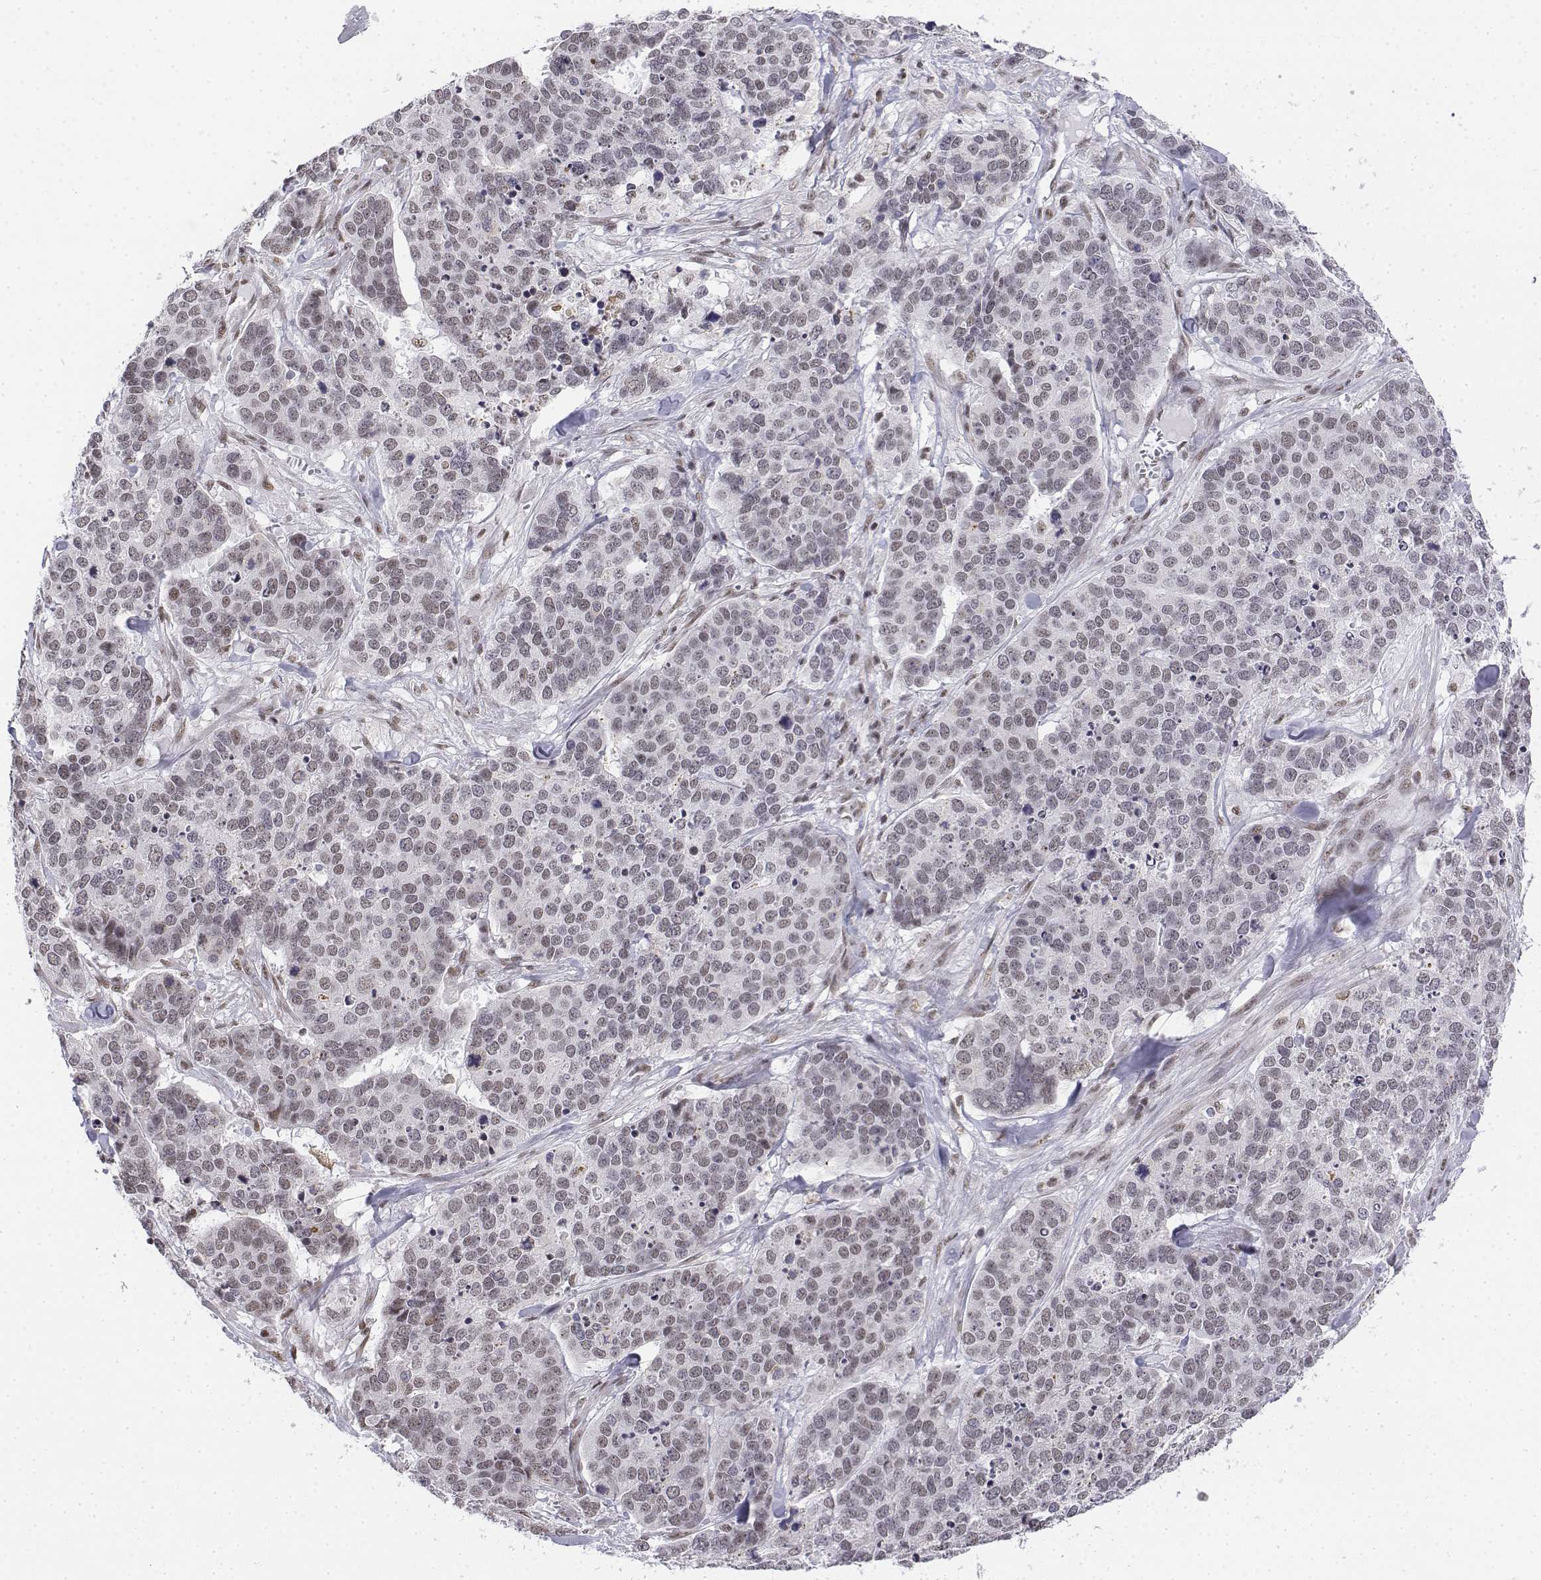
{"staining": {"intensity": "weak", "quantity": ">75%", "location": "nuclear"}, "tissue": "ovarian cancer", "cell_type": "Tumor cells", "image_type": "cancer", "snomed": [{"axis": "morphology", "description": "Carcinoma, endometroid"}, {"axis": "topography", "description": "Ovary"}], "caption": "Ovarian cancer (endometroid carcinoma) stained with a brown dye shows weak nuclear positive positivity in approximately >75% of tumor cells.", "gene": "SETD1A", "patient": {"sex": "female", "age": 65}}